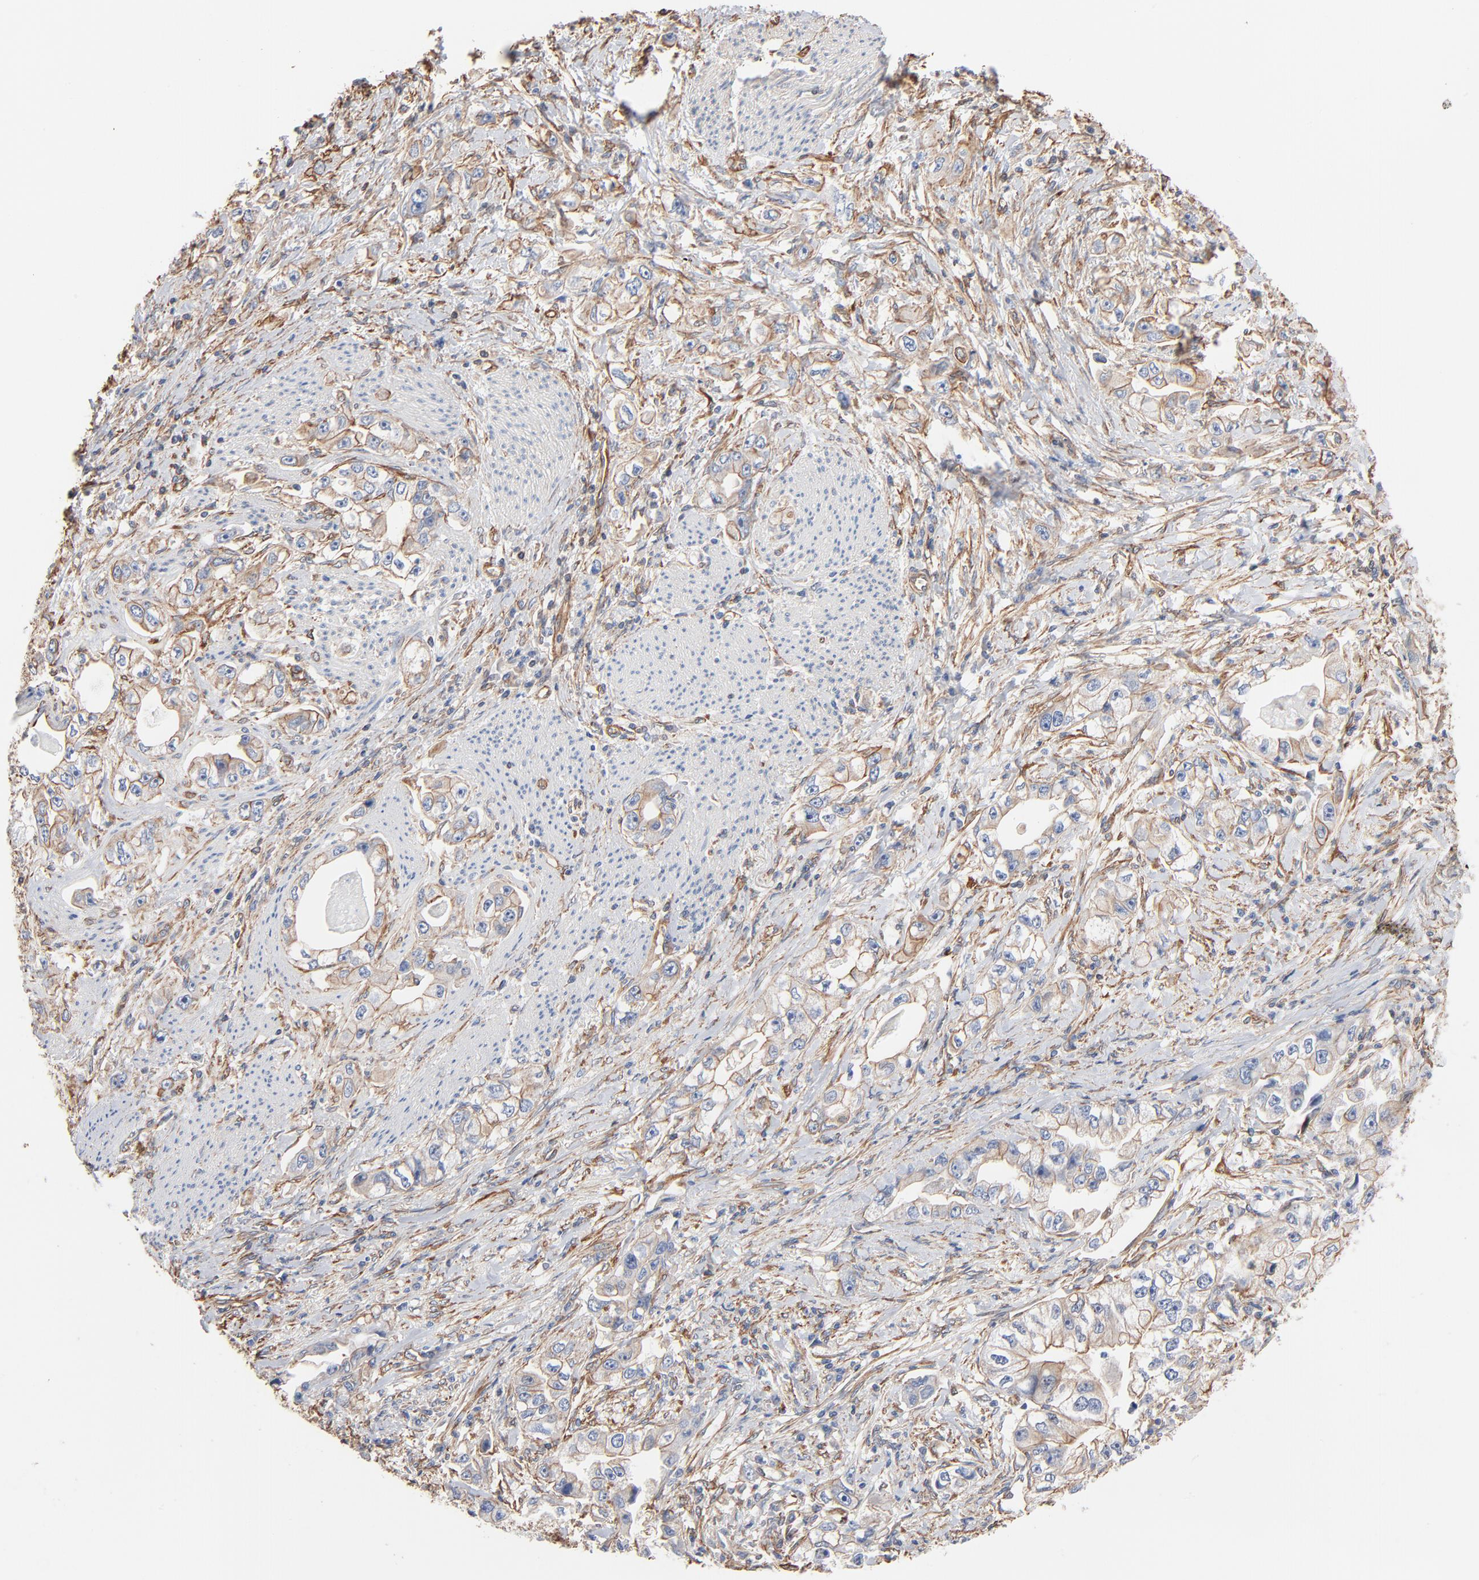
{"staining": {"intensity": "negative", "quantity": "none", "location": "none"}, "tissue": "stomach cancer", "cell_type": "Tumor cells", "image_type": "cancer", "snomed": [{"axis": "morphology", "description": "Adenocarcinoma, NOS"}, {"axis": "topography", "description": "Stomach, lower"}], "caption": "The photomicrograph reveals no staining of tumor cells in adenocarcinoma (stomach).", "gene": "ABCD4", "patient": {"sex": "female", "age": 93}}